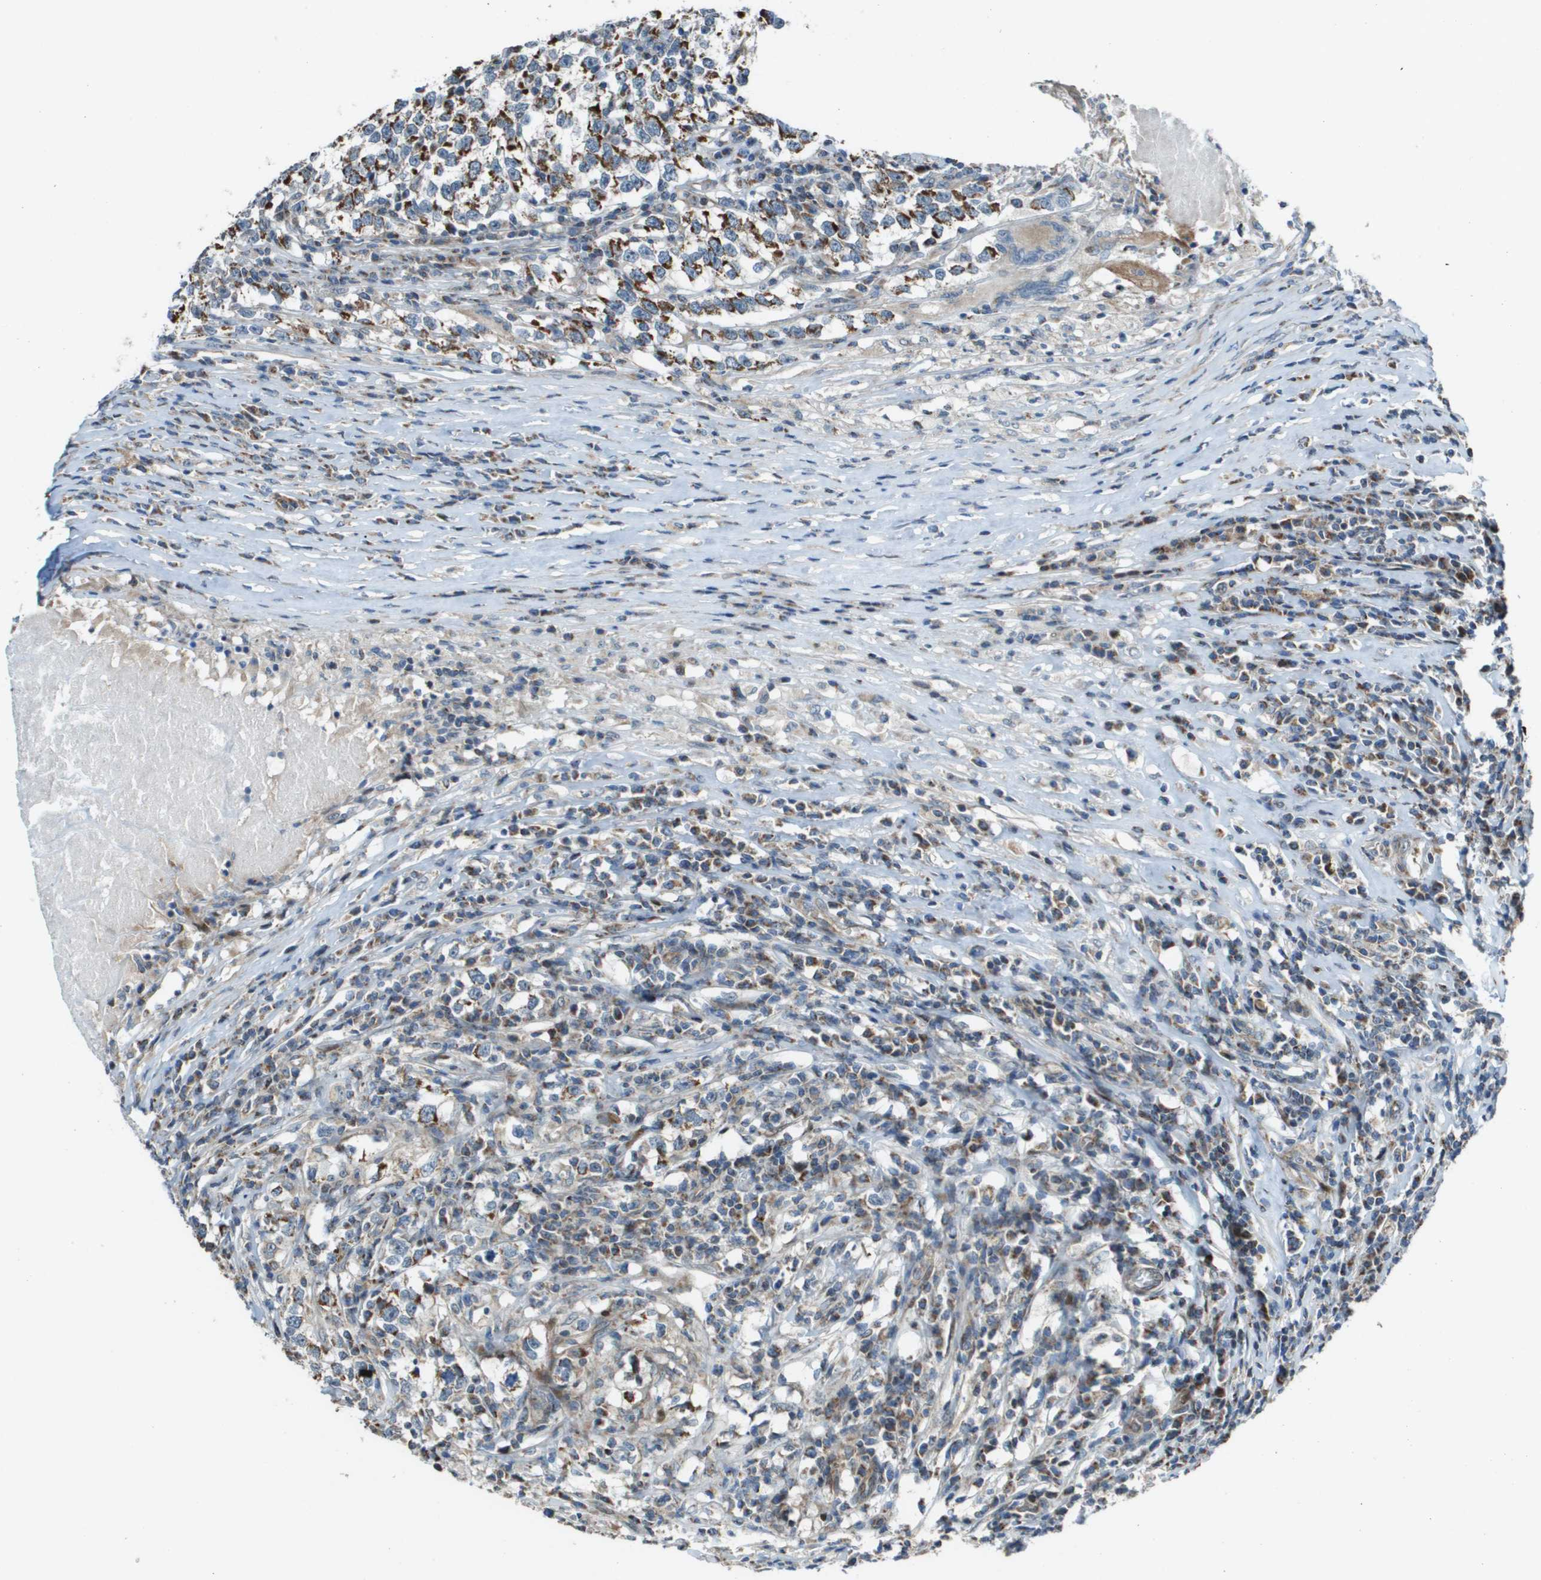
{"staining": {"intensity": "strong", "quantity": "25%-75%", "location": "cytoplasmic/membranous"}, "tissue": "testis cancer", "cell_type": "Tumor cells", "image_type": "cancer", "snomed": [{"axis": "morphology", "description": "Normal tissue, NOS"}, {"axis": "morphology", "description": "Seminoma, NOS"}, {"axis": "topography", "description": "Testis"}], "caption": "About 25%-75% of tumor cells in seminoma (testis) reveal strong cytoplasmic/membranous protein positivity as visualized by brown immunohistochemical staining.", "gene": "MGAT3", "patient": {"sex": "male", "age": 43}}